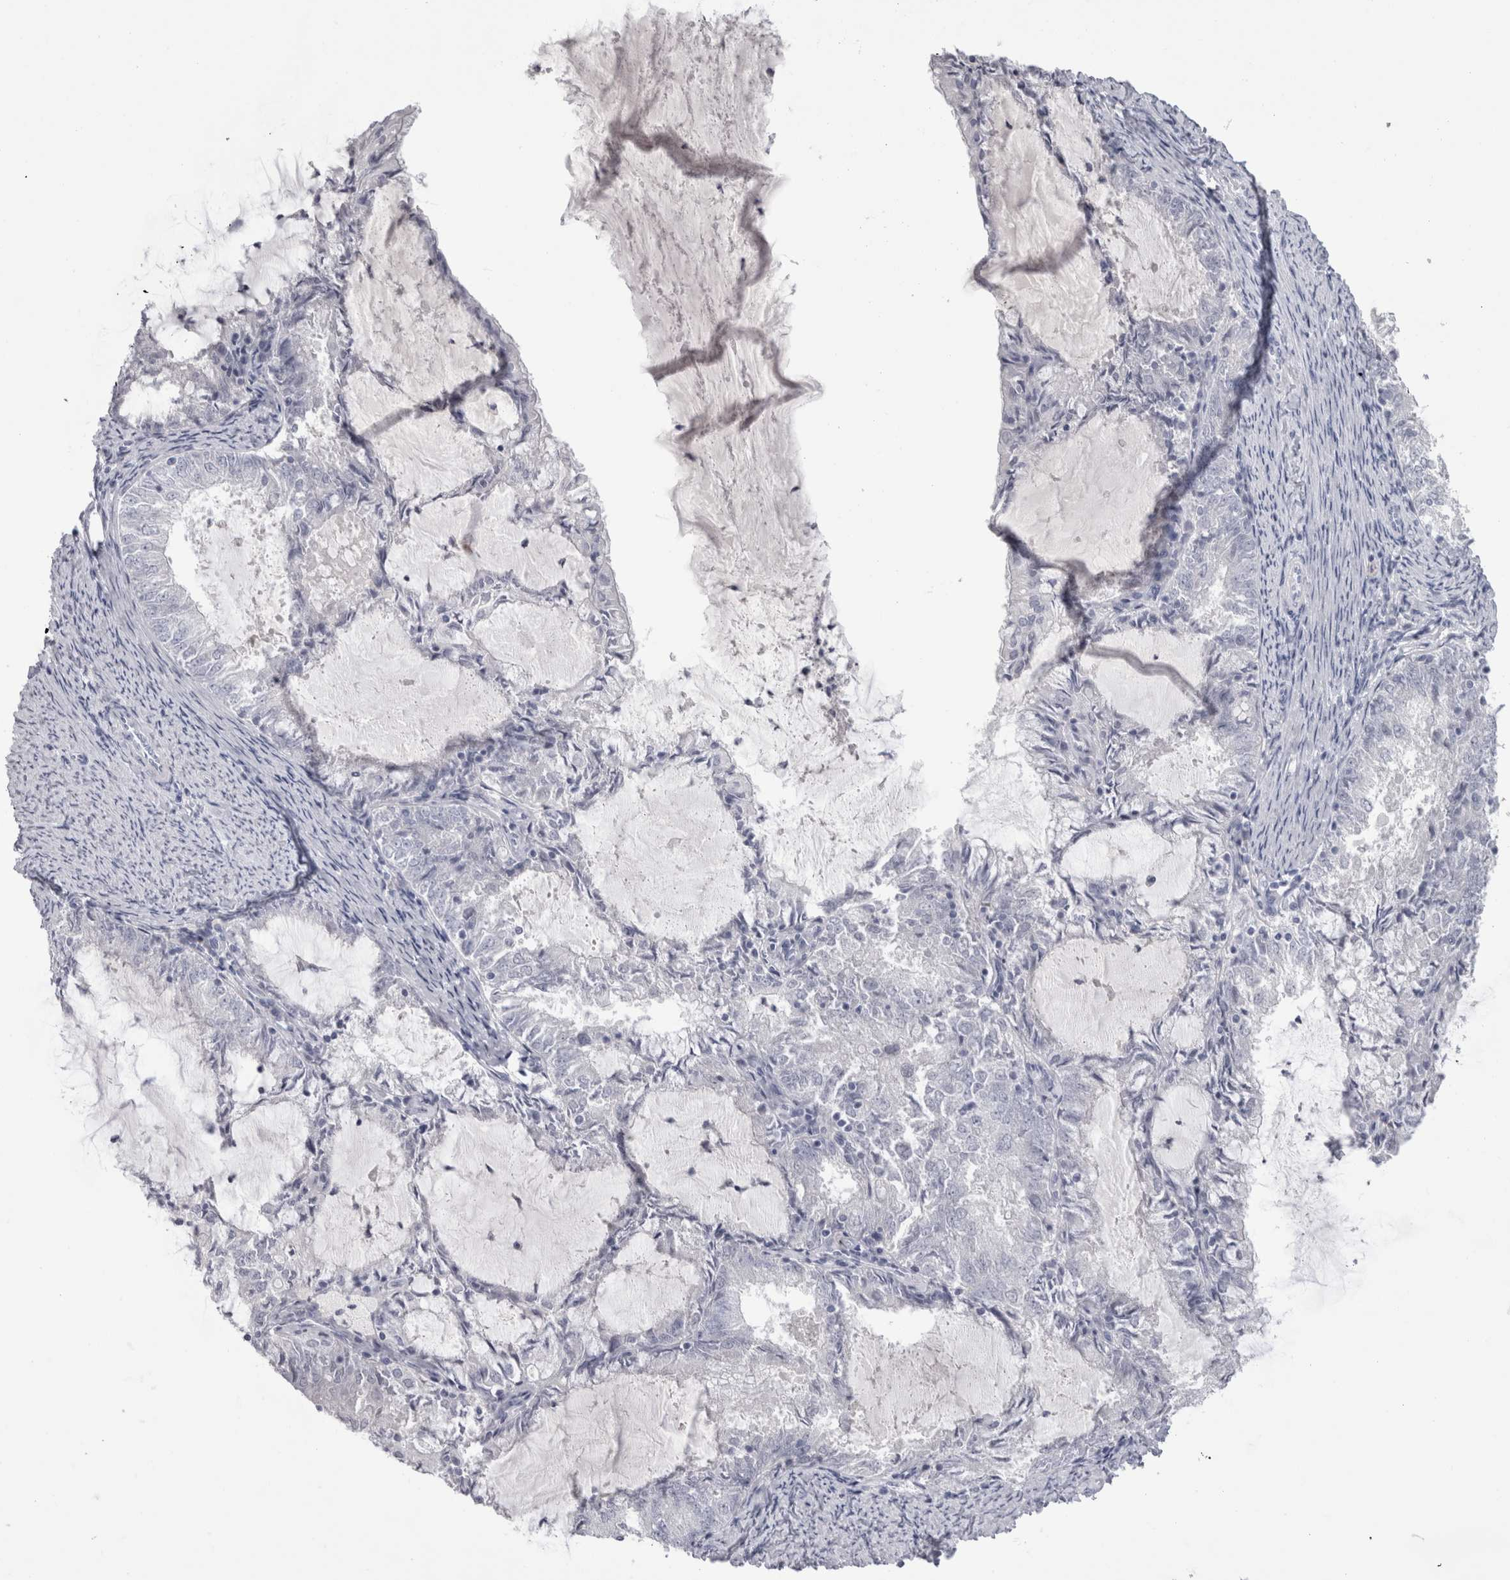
{"staining": {"intensity": "negative", "quantity": "none", "location": "none"}, "tissue": "endometrial cancer", "cell_type": "Tumor cells", "image_type": "cancer", "snomed": [{"axis": "morphology", "description": "Adenocarcinoma, NOS"}, {"axis": "topography", "description": "Endometrium"}], "caption": "Human endometrial cancer stained for a protein using IHC shows no positivity in tumor cells.", "gene": "ADAM2", "patient": {"sex": "female", "age": 57}}